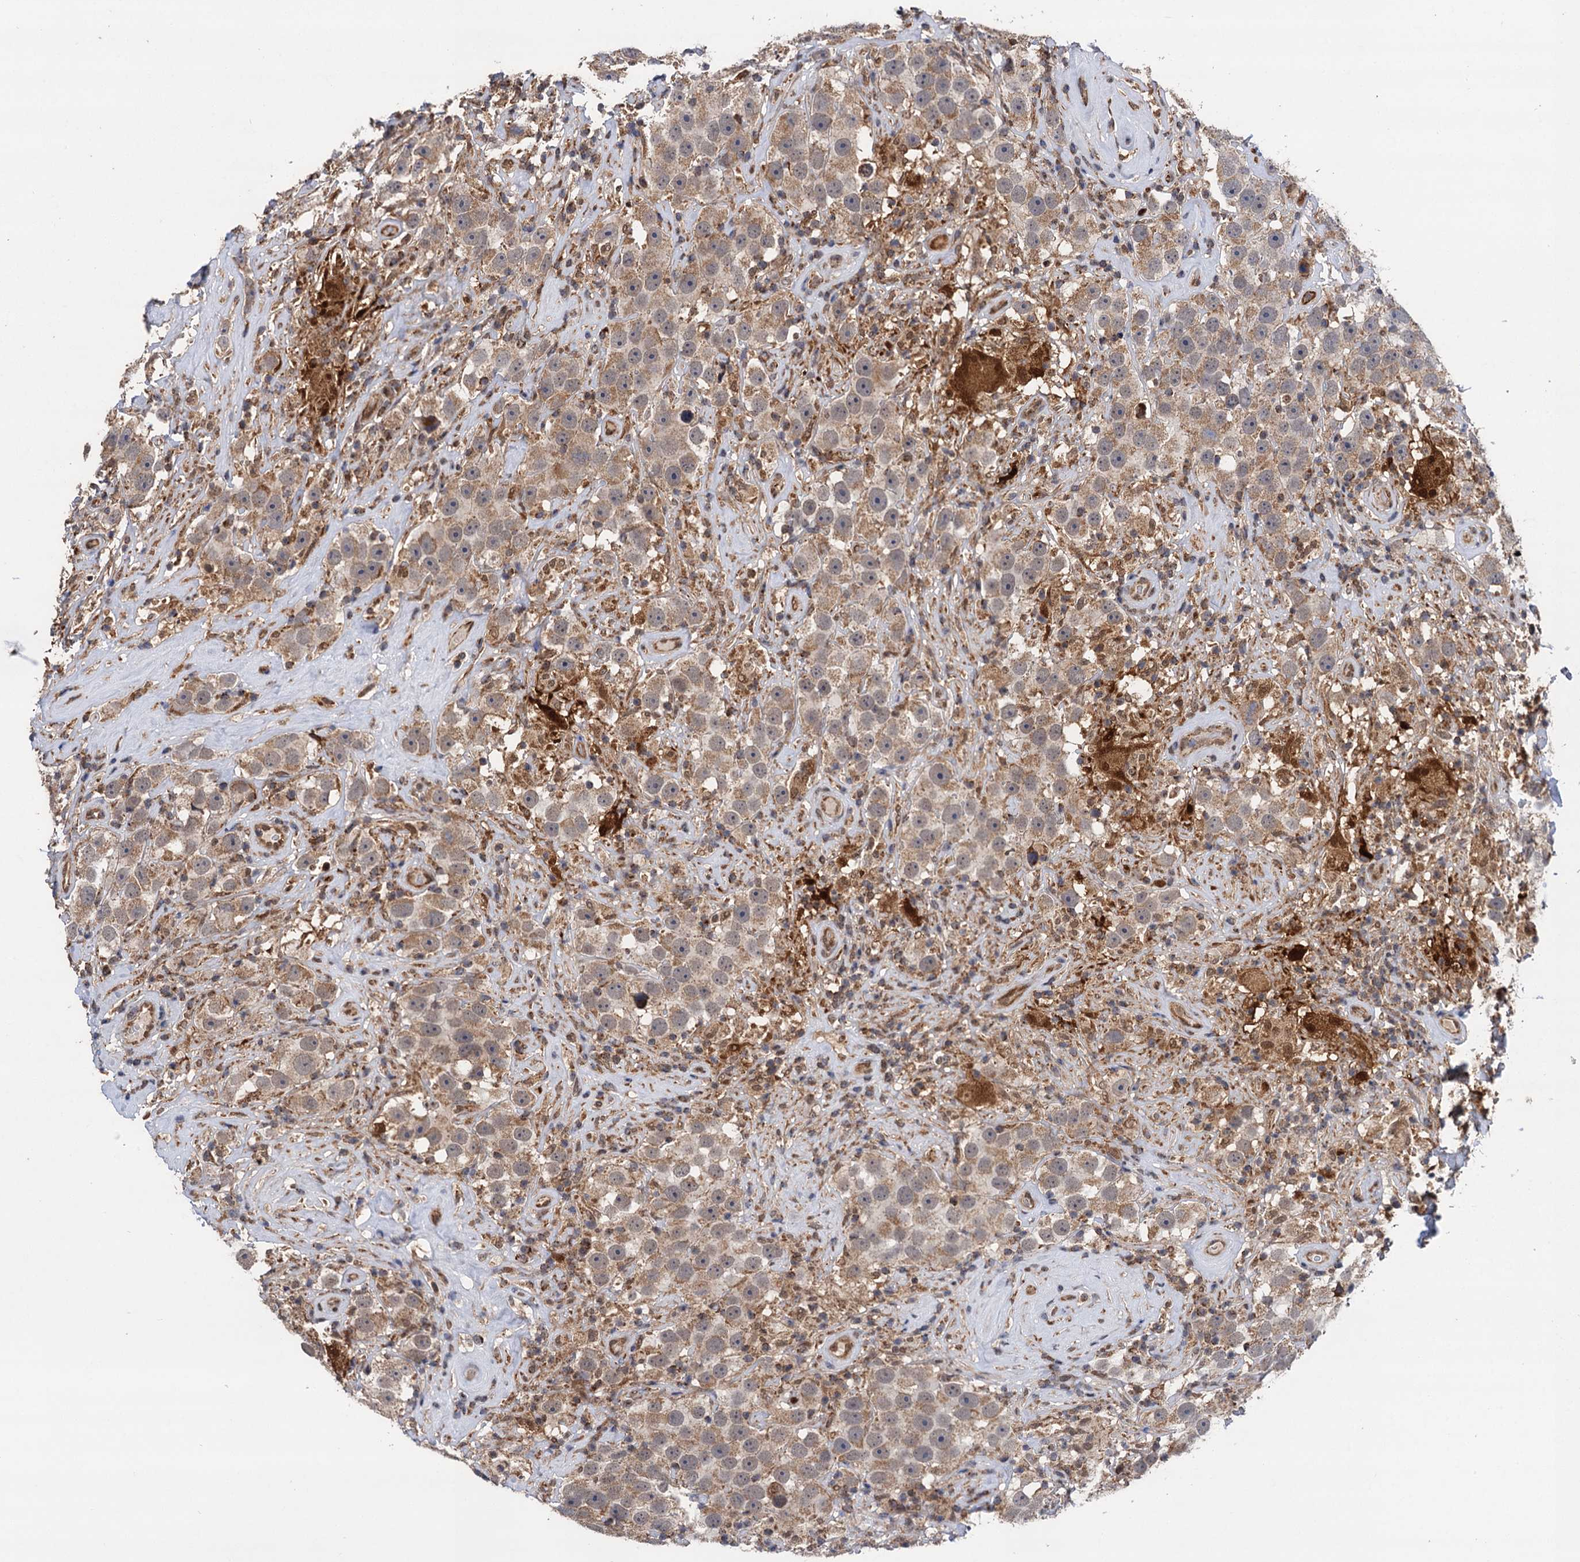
{"staining": {"intensity": "moderate", "quantity": ">75%", "location": "cytoplasmic/membranous"}, "tissue": "testis cancer", "cell_type": "Tumor cells", "image_type": "cancer", "snomed": [{"axis": "morphology", "description": "Seminoma, NOS"}, {"axis": "topography", "description": "Testis"}], "caption": "A medium amount of moderate cytoplasmic/membranous positivity is seen in approximately >75% of tumor cells in seminoma (testis) tissue. Using DAB (brown) and hematoxylin (blue) stains, captured at high magnification using brightfield microscopy.", "gene": "CMPK2", "patient": {"sex": "male", "age": 49}}